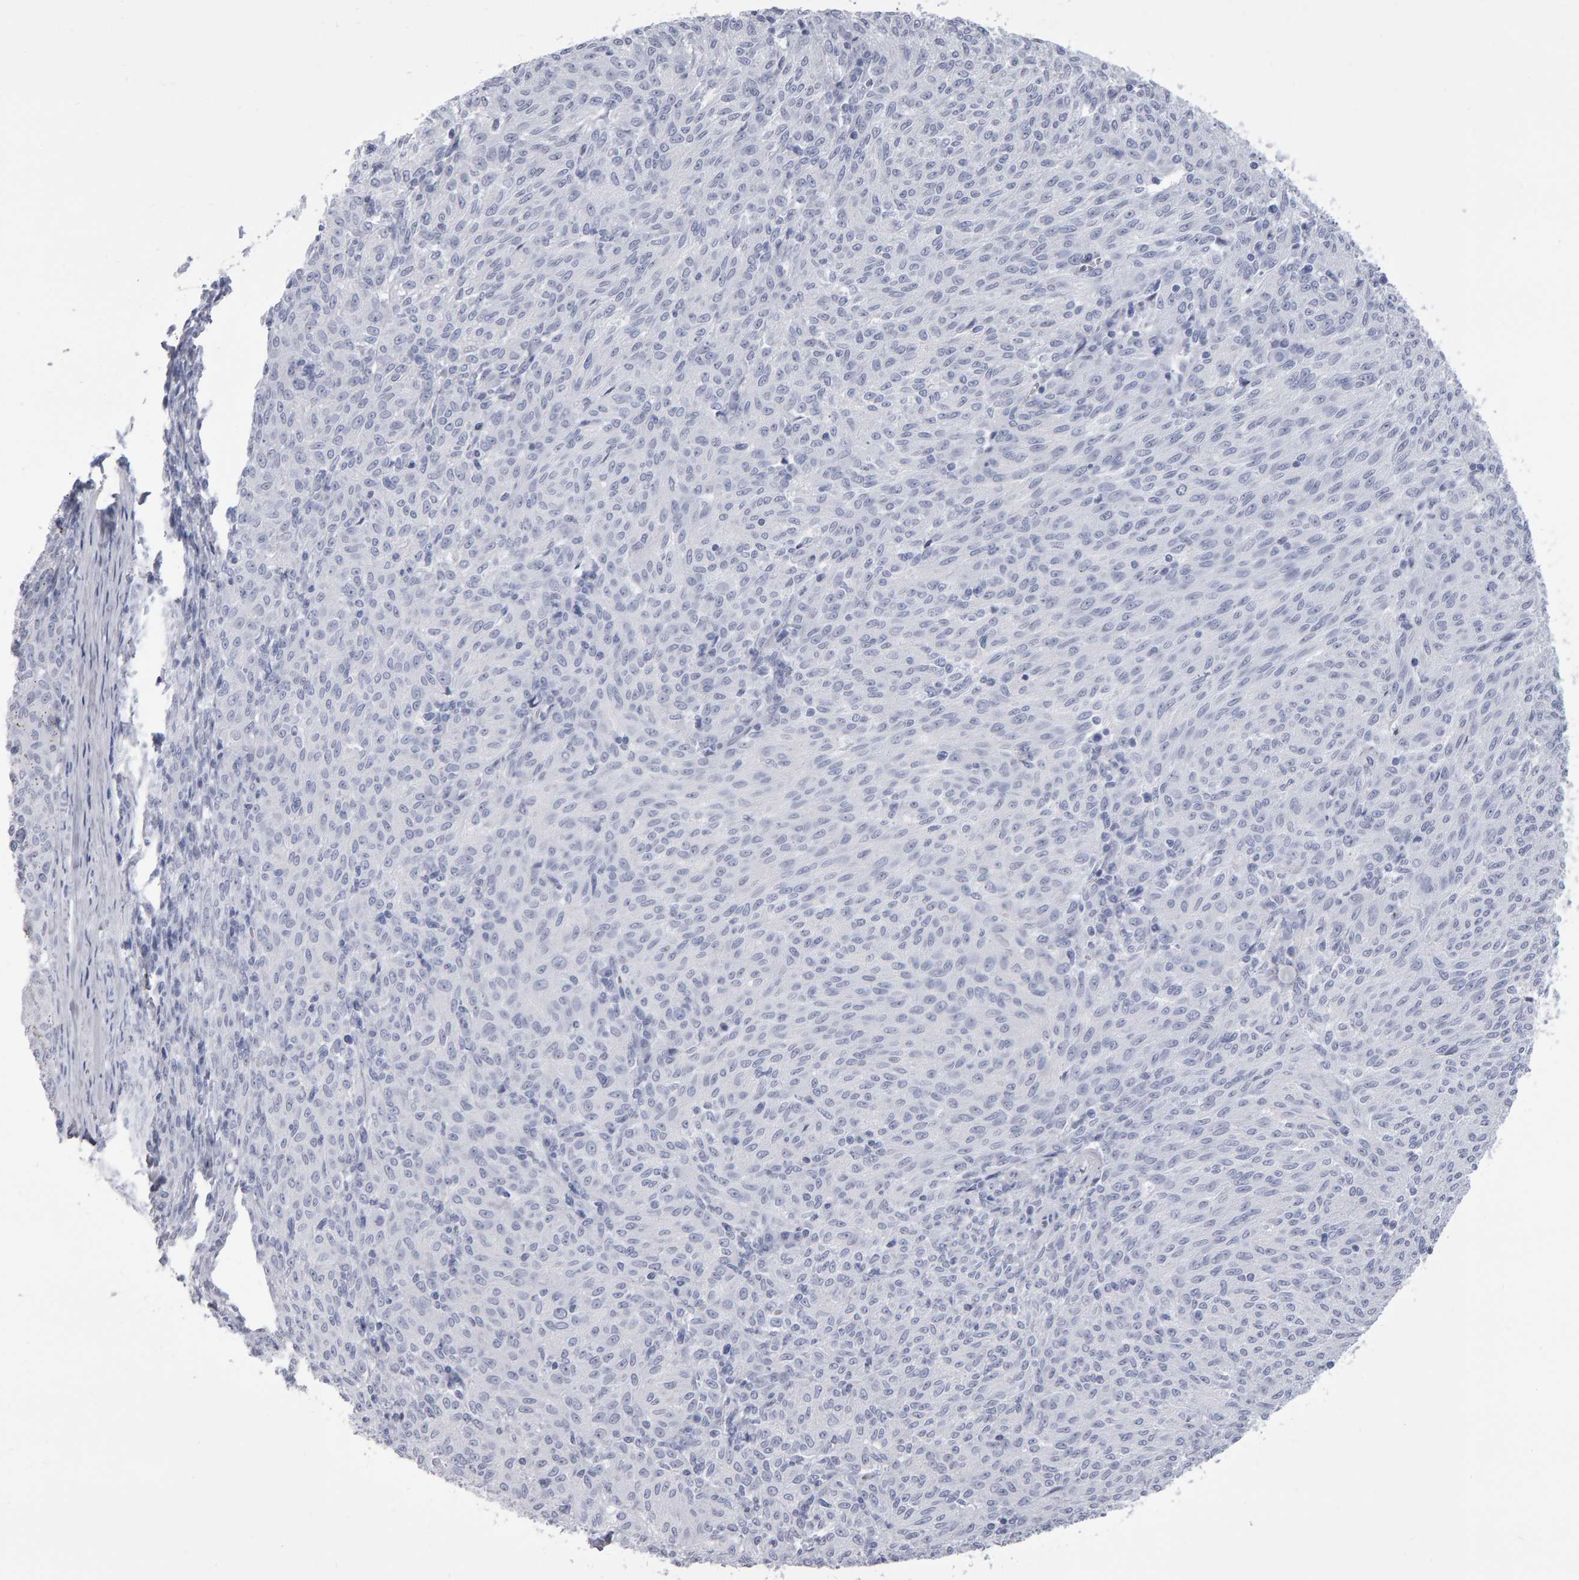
{"staining": {"intensity": "negative", "quantity": "none", "location": "none"}, "tissue": "melanoma", "cell_type": "Tumor cells", "image_type": "cancer", "snomed": [{"axis": "morphology", "description": "Malignant melanoma, NOS"}, {"axis": "topography", "description": "Skin"}], "caption": "The micrograph demonstrates no significant expression in tumor cells of malignant melanoma.", "gene": "NCDN", "patient": {"sex": "female", "age": 72}}